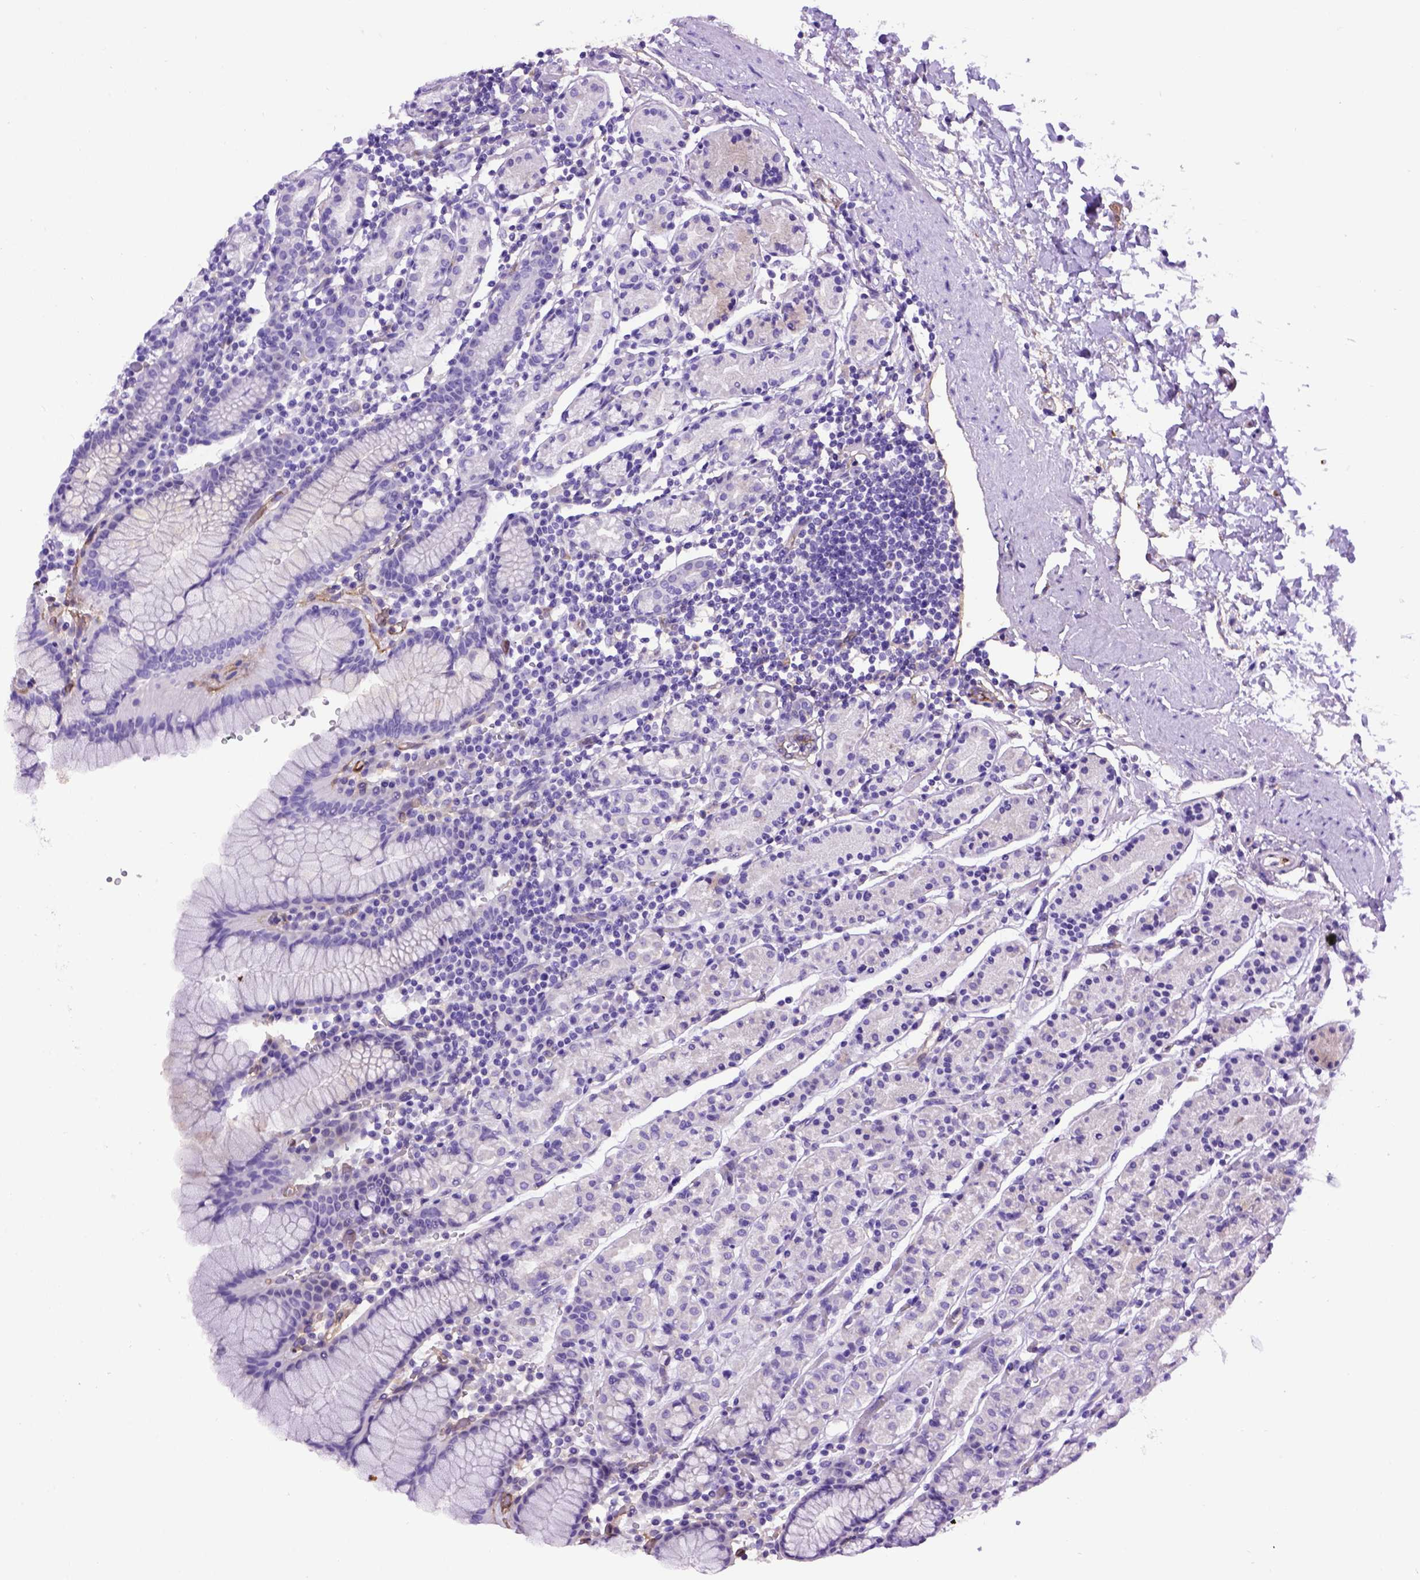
{"staining": {"intensity": "negative", "quantity": "none", "location": "none"}, "tissue": "stomach", "cell_type": "Glandular cells", "image_type": "normal", "snomed": [{"axis": "morphology", "description": "Normal tissue, NOS"}, {"axis": "topography", "description": "Stomach, upper"}, {"axis": "topography", "description": "Stomach"}], "caption": "The IHC histopathology image has no significant expression in glandular cells of stomach.", "gene": "ENG", "patient": {"sex": "male", "age": 62}}